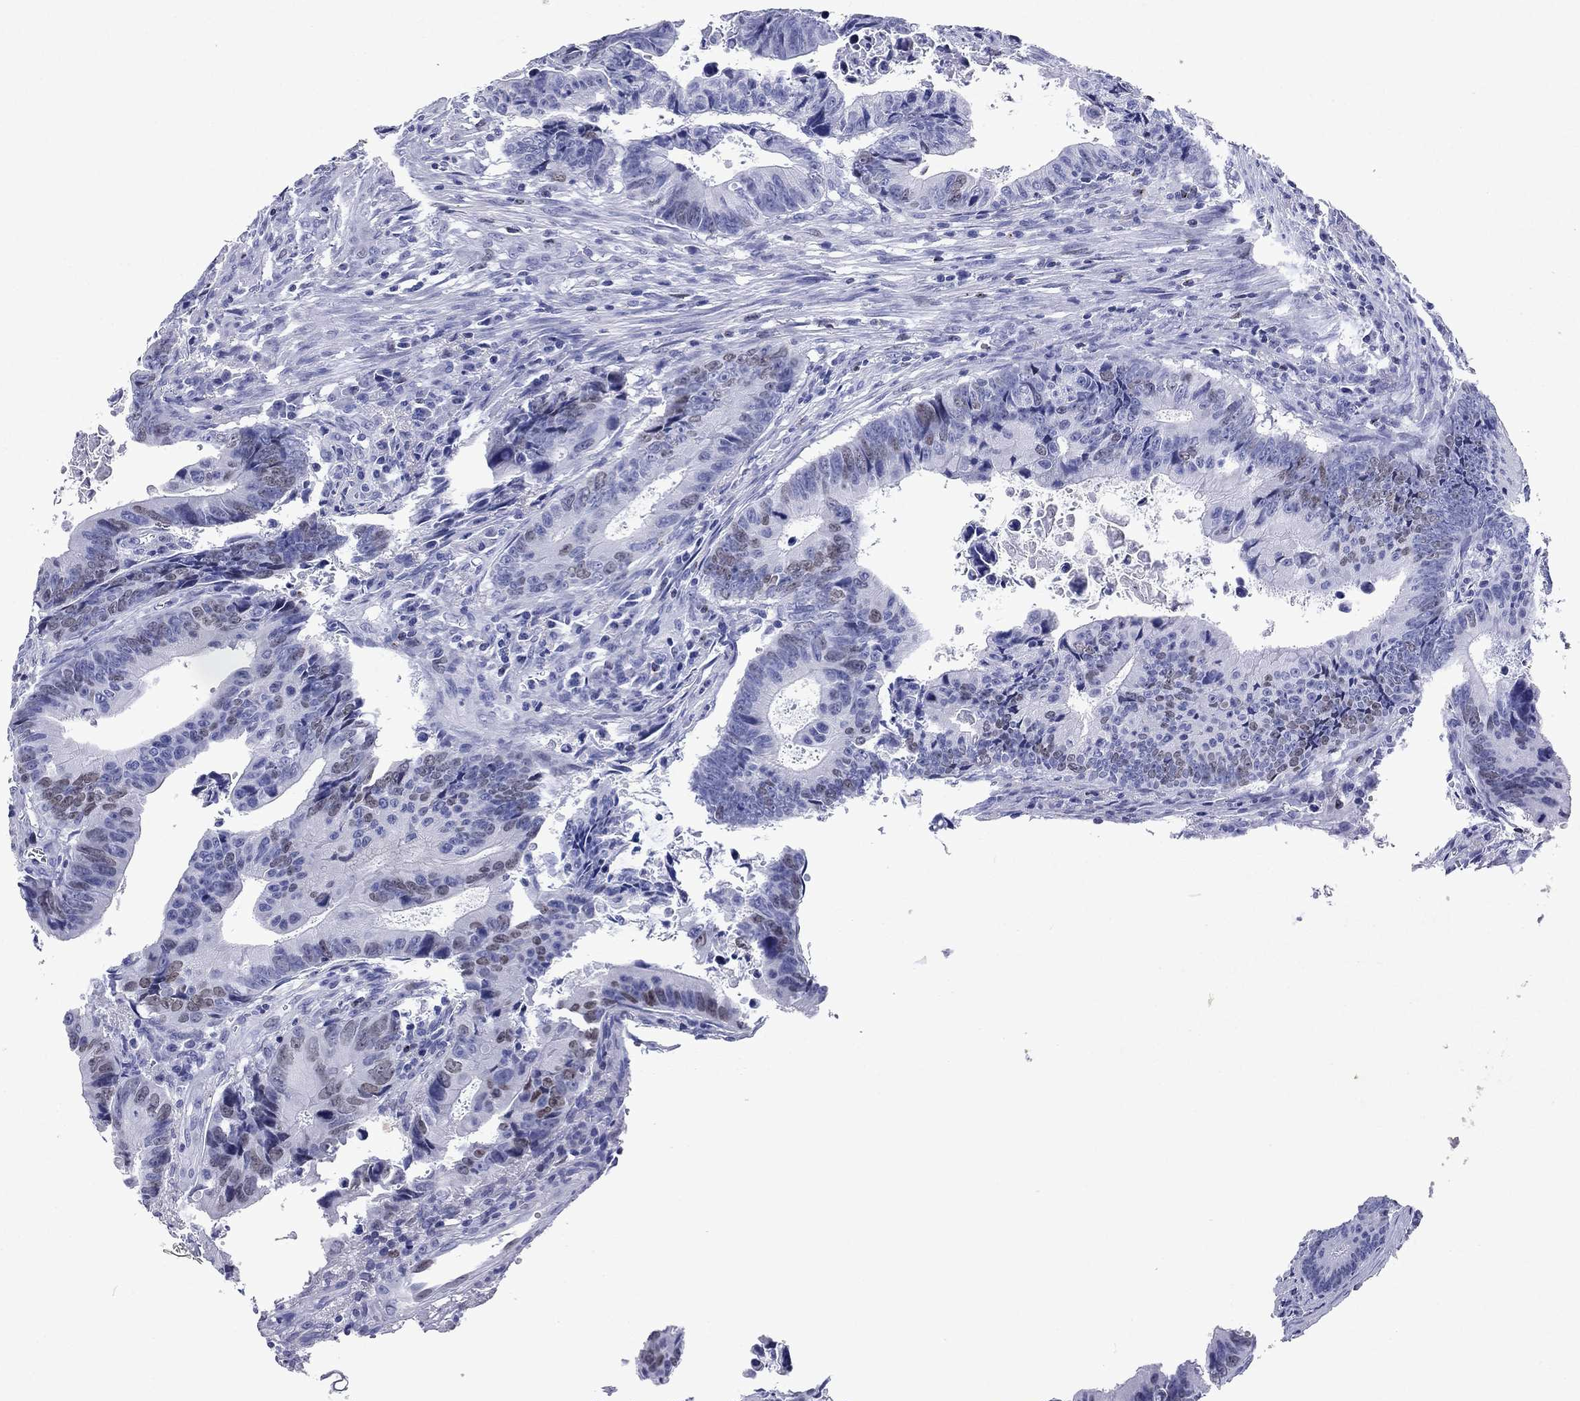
{"staining": {"intensity": "weak", "quantity": "<25%", "location": "nuclear"}, "tissue": "colorectal cancer", "cell_type": "Tumor cells", "image_type": "cancer", "snomed": [{"axis": "morphology", "description": "Adenocarcinoma, NOS"}, {"axis": "topography", "description": "Colon"}], "caption": "IHC image of neoplastic tissue: colorectal cancer stained with DAB reveals no significant protein staining in tumor cells. Brightfield microscopy of IHC stained with DAB (3,3'-diaminobenzidine) (brown) and hematoxylin (blue), captured at high magnification.", "gene": "GZMK", "patient": {"sex": "female", "age": 87}}